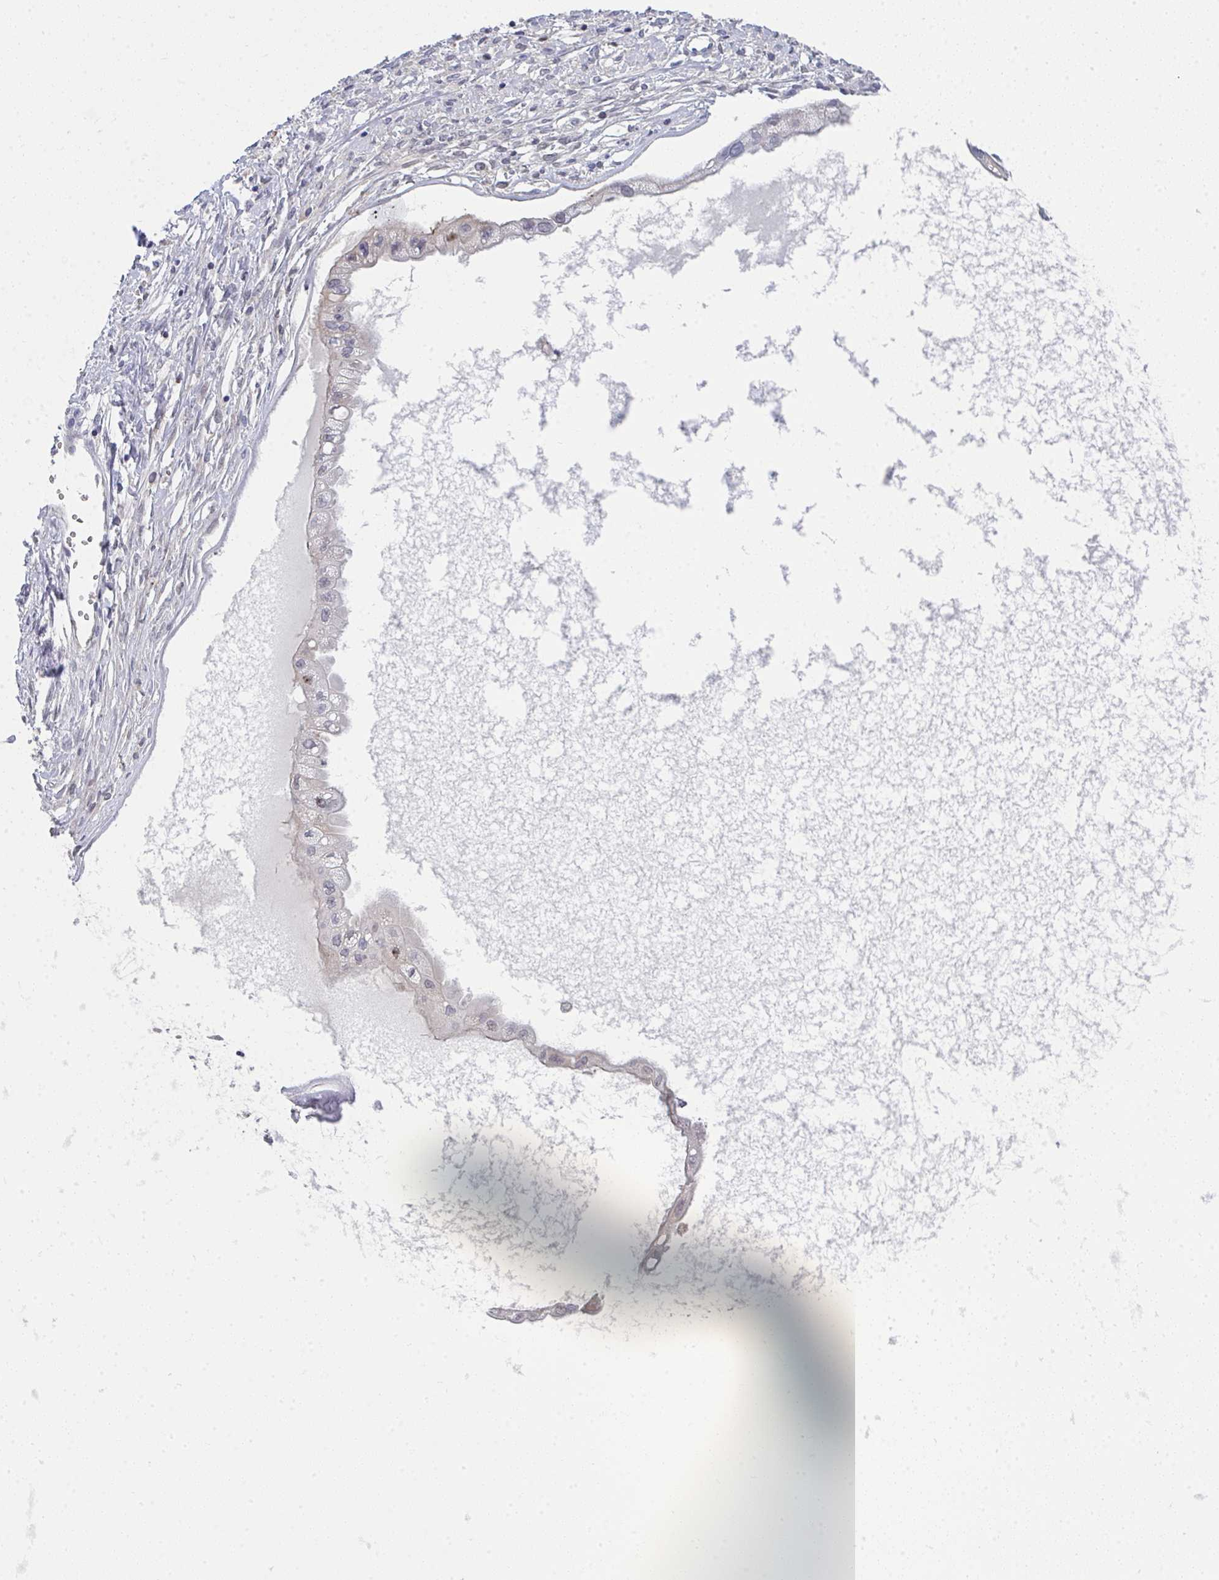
{"staining": {"intensity": "negative", "quantity": "none", "location": "none"}, "tissue": "ovarian cancer", "cell_type": "Tumor cells", "image_type": "cancer", "snomed": [{"axis": "morphology", "description": "Cystadenocarcinoma, mucinous, NOS"}, {"axis": "topography", "description": "Ovary"}], "caption": "Photomicrograph shows no protein expression in tumor cells of ovarian cancer (mucinous cystadenocarcinoma) tissue.", "gene": "VWDE", "patient": {"sex": "female", "age": 34}}